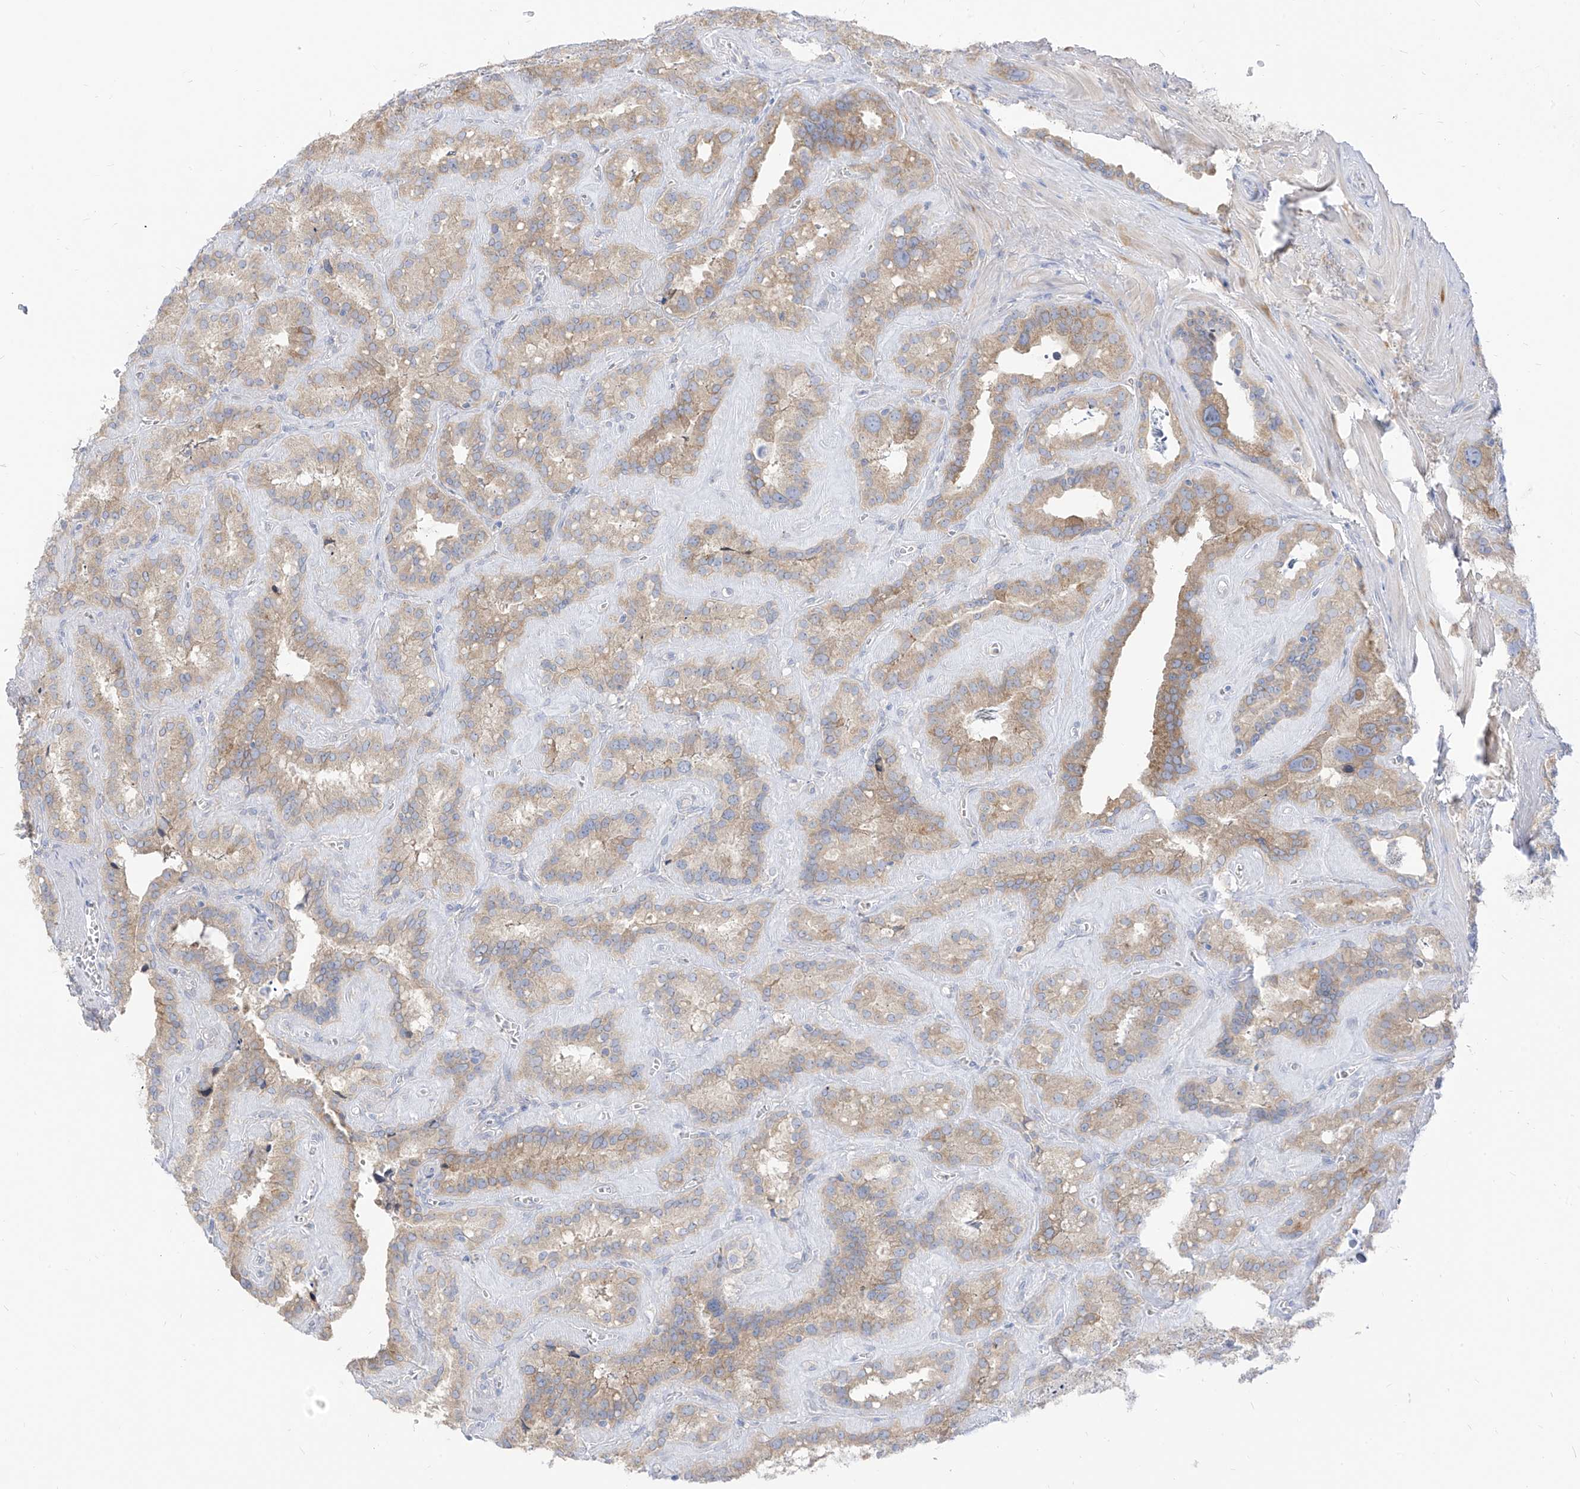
{"staining": {"intensity": "moderate", "quantity": "25%-75%", "location": "cytoplasmic/membranous"}, "tissue": "seminal vesicle", "cell_type": "Glandular cells", "image_type": "normal", "snomed": [{"axis": "morphology", "description": "Normal tissue, NOS"}, {"axis": "topography", "description": "Prostate"}, {"axis": "topography", "description": "Seminal veicle"}], "caption": "Brown immunohistochemical staining in benign seminal vesicle exhibits moderate cytoplasmic/membranous positivity in about 25%-75% of glandular cells. Using DAB (3,3'-diaminobenzidine) (brown) and hematoxylin (blue) stains, captured at high magnification using brightfield microscopy.", "gene": "ARHGEF40", "patient": {"sex": "male", "age": 59}}